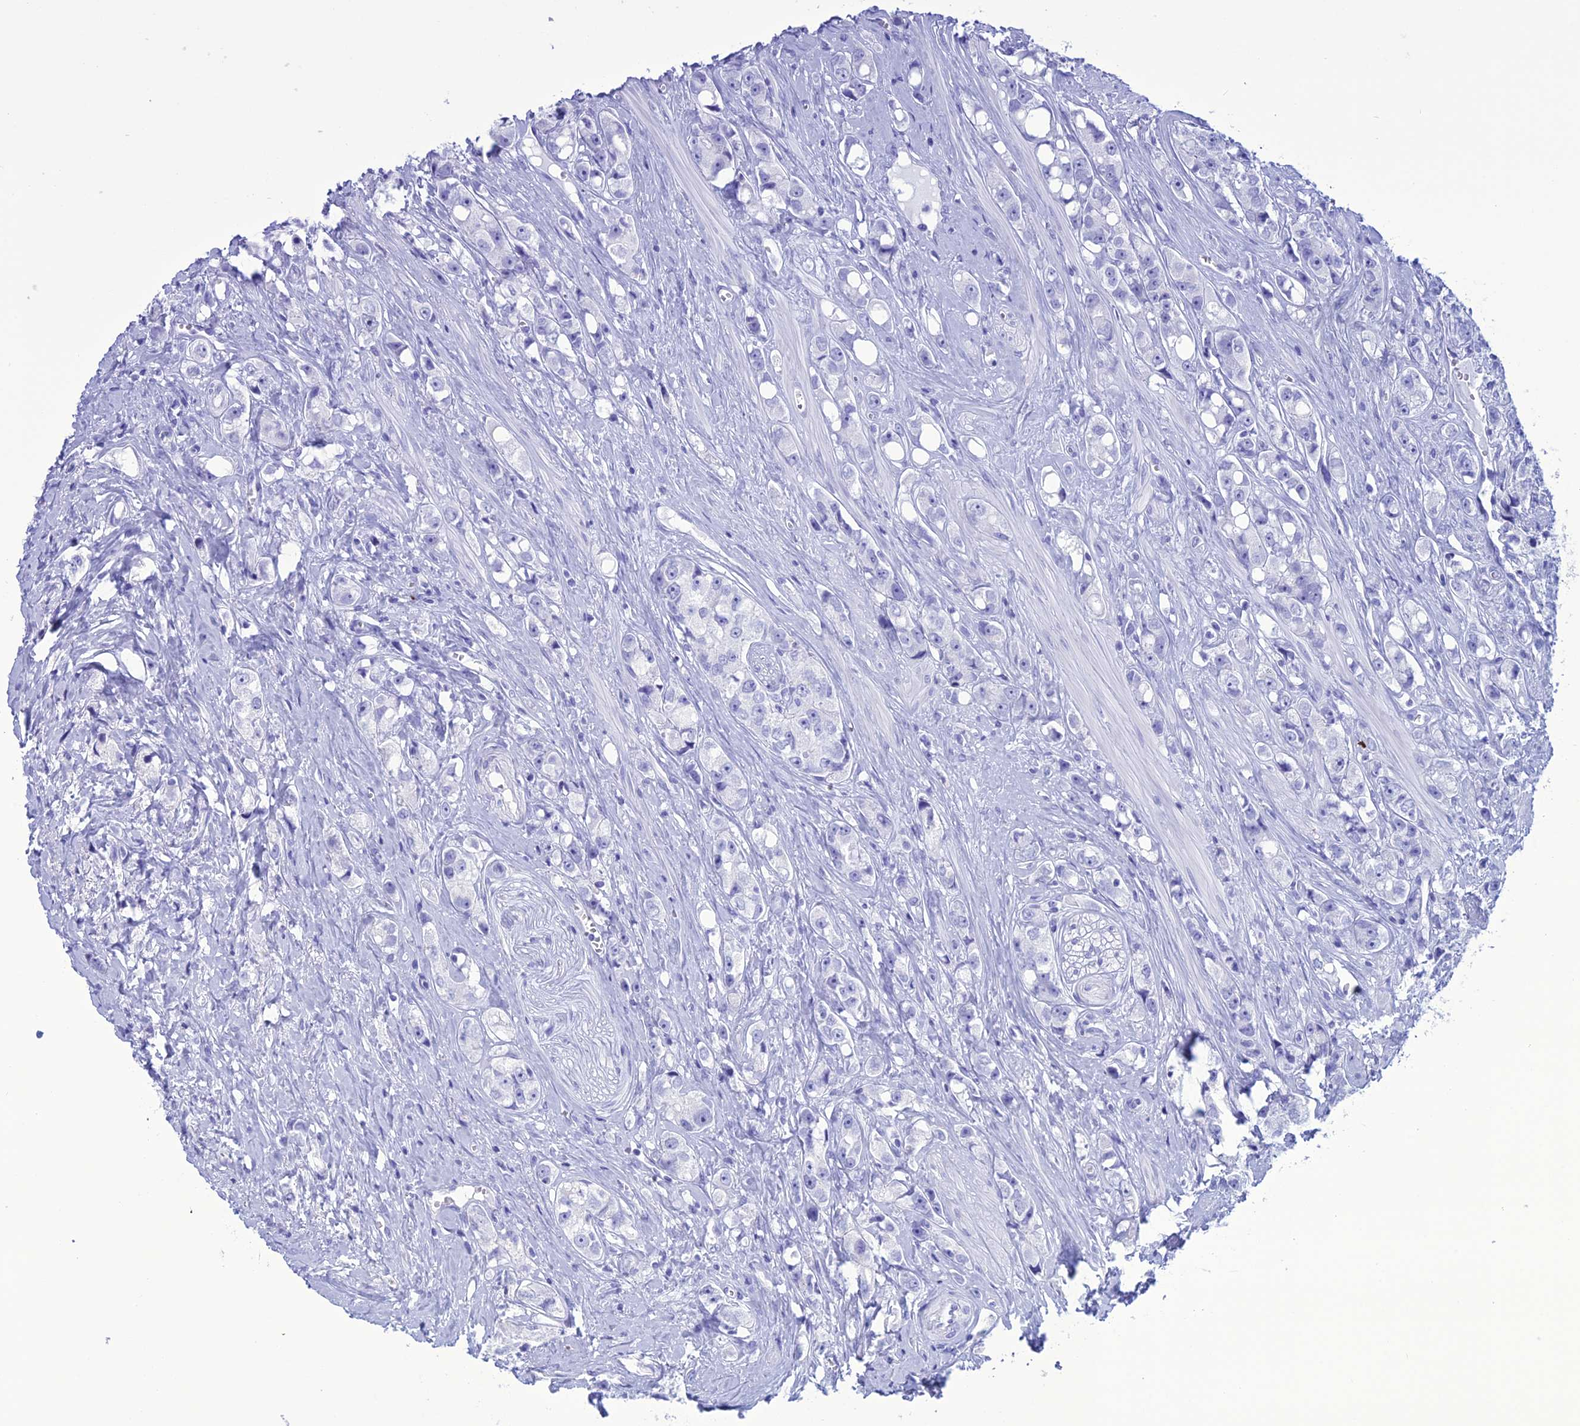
{"staining": {"intensity": "negative", "quantity": "none", "location": "none"}, "tissue": "prostate cancer", "cell_type": "Tumor cells", "image_type": "cancer", "snomed": [{"axis": "morphology", "description": "Adenocarcinoma, High grade"}, {"axis": "topography", "description": "Prostate"}], "caption": "Micrograph shows no protein expression in tumor cells of prostate cancer tissue. (Immunohistochemistry (ihc), brightfield microscopy, high magnification).", "gene": "MZB1", "patient": {"sex": "male", "age": 74}}